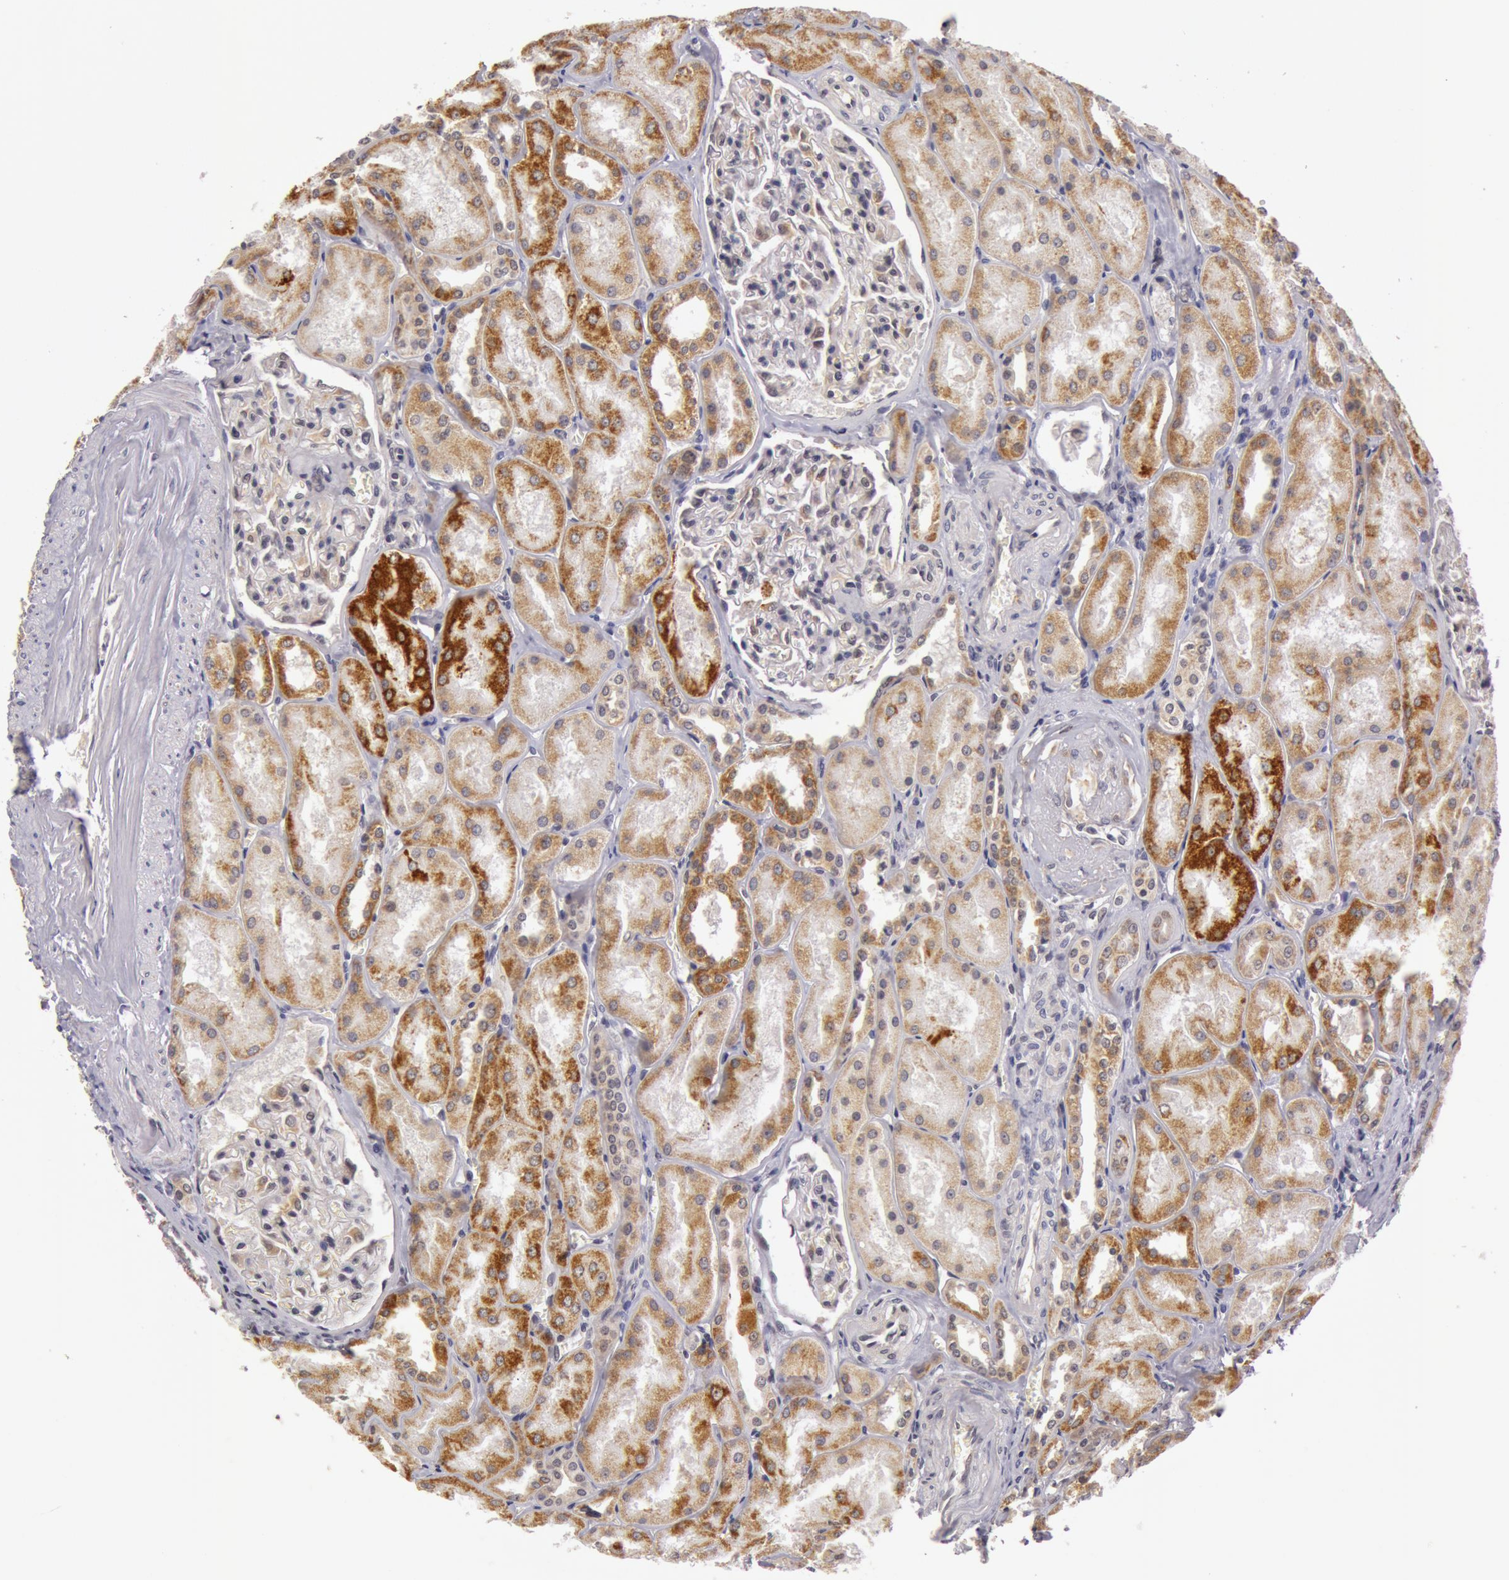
{"staining": {"intensity": "weak", "quantity": "<25%", "location": "cytoplasmic/membranous"}, "tissue": "kidney", "cell_type": "Cells in glomeruli", "image_type": "normal", "snomed": [{"axis": "morphology", "description": "Normal tissue, NOS"}, {"axis": "topography", "description": "Kidney"}], "caption": "High power microscopy image of an IHC image of normal kidney, revealing no significant positivity in cells in glomeruli.", "gene": "SYTL4", "patient": {"sex": "male", "age": 61}}